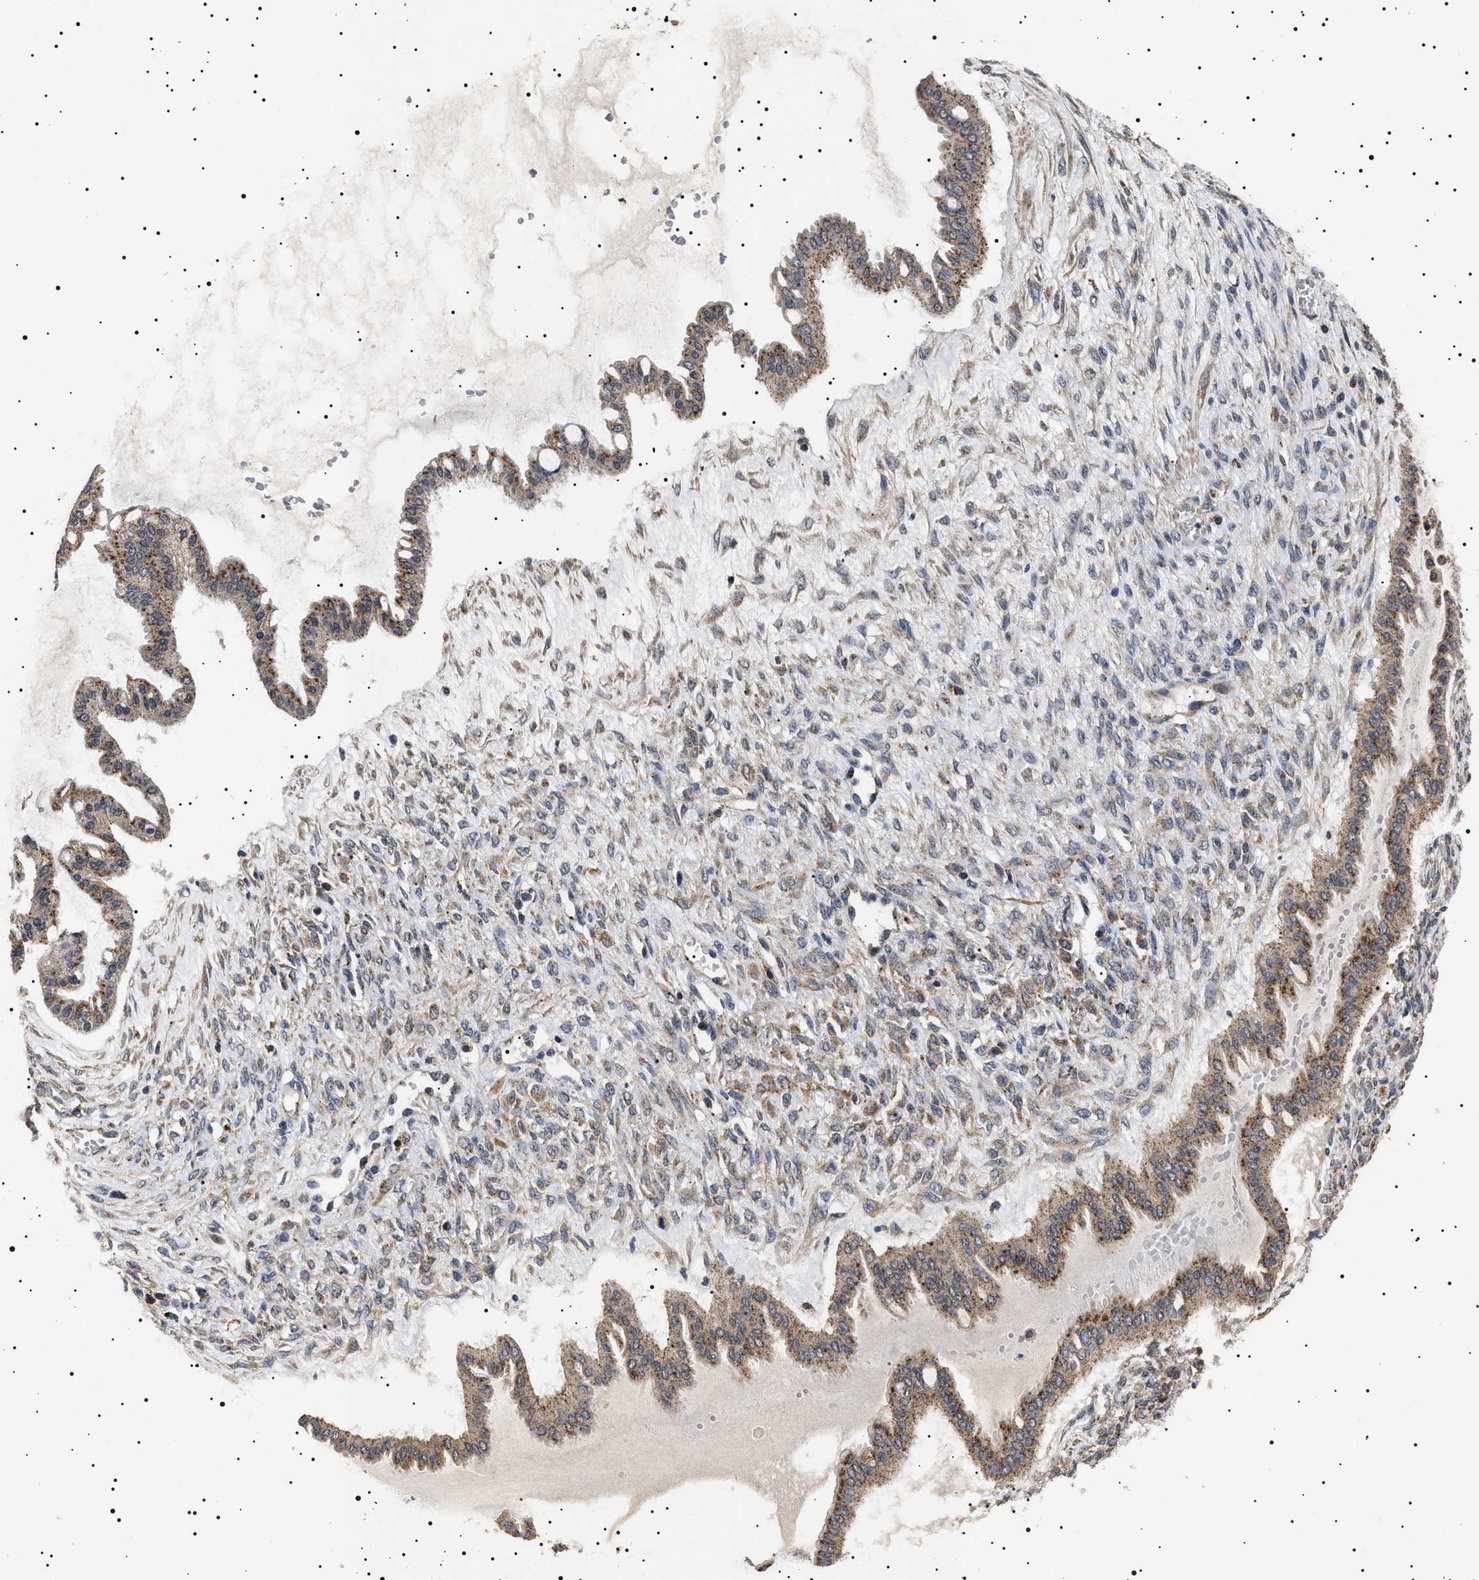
{"staining": {"intensity": "moderate", "quantity": "25%-75%", "location": "cytoplasmic/membranous"}, "tissue": "ovarian cancer", "cell_type": "Tumor cells", "image_type": "cancer", "snomed": [{"axis": "morphology", "description": "Cystadenocarcinoma, mucinous, NOS"}, {"axis": "topography", "description": "Ovary"}], "caption": "High-power microscopy captured an IHC micrograph of ovarian mucinous cystadenocarcinoma, revealing moderate cytoplasmic/membranous positivity in about 25%-75% of tumor cells.", "gene": "RAB34", "patient": {"sex": "female", "age": 73}}